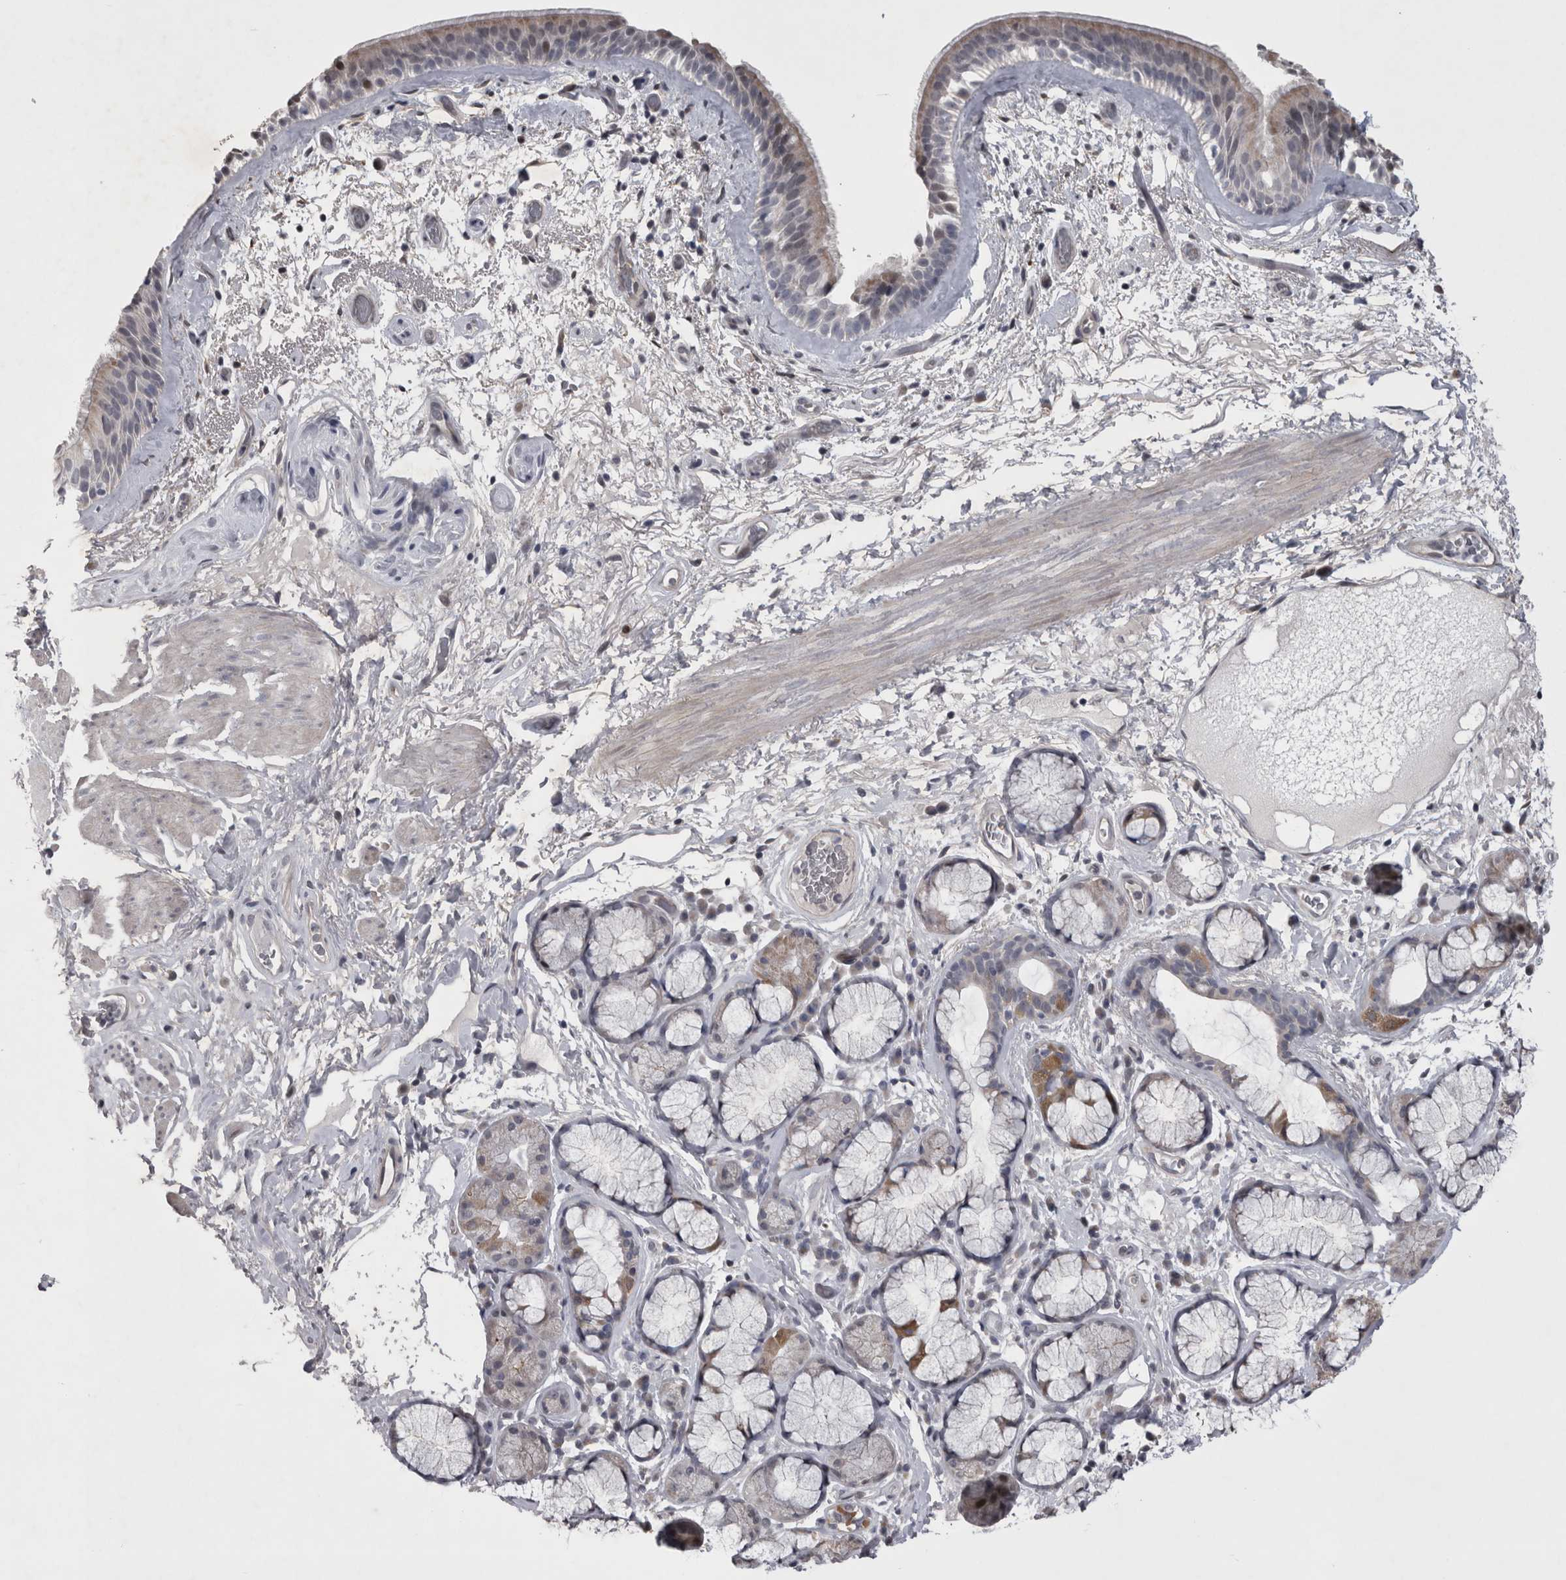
{"staining": {"intensity": "weak", "quantity": ">75%", "location": "cytoplasmic/membranous,nuclear"}, "tissue": "bronchus", "cell_type": "Respiratory epithelial cells", "image_type": "normal", "snomed": [{"axis": "morphology", "description": "Normal tissue, NOS"}, {"axis": "topography", "description": "Cartilage tissue"}], "caption": "Benign bronchus shows weak cytoplasmic/membranous,nuclear positivity in approximately >75% of respiratory epithelial cells (Stains: DAB (3,3'-diaminobenzidine) in brown, nuclei in blue, Microscopy: brightfield microscopy at high magnification)..", "gene": "IFI44", "patient": {"sex": "female", "age": 63}}